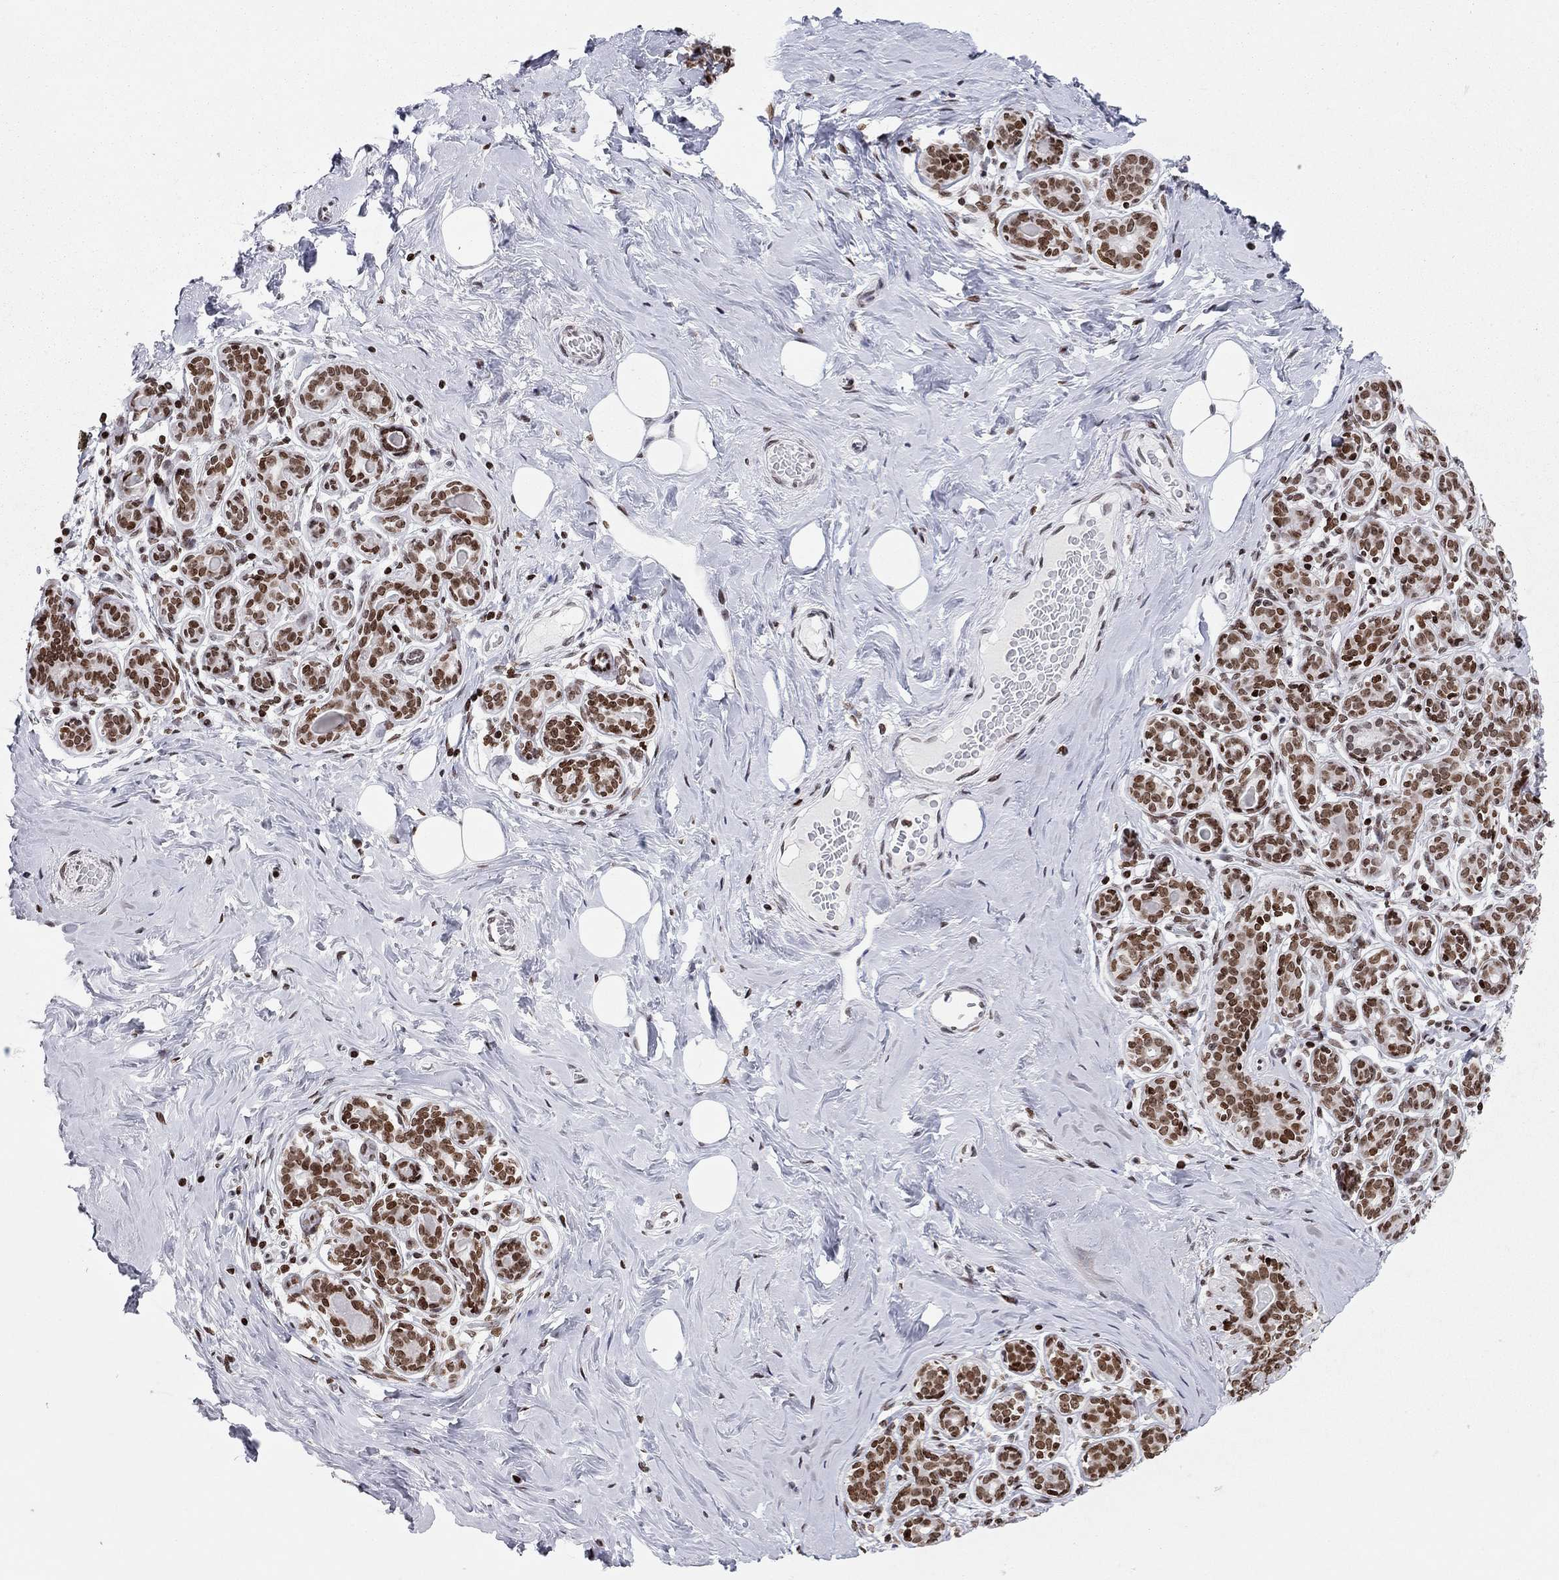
{"staining": {"intensity": "negative", "quantity": "none", "location": "none"}, "tissue": "breast", "cell_type": "Adipocytes", "image_type": "normal", "snomed": [{"axis": "morphology", "description": "Normal tissue, NOS"}, {"axis": "topography", "description": "Skin"}, {"axis": "topography", "description": "Breast"}], "caption": "Breast stained for a protein using immunohistochemistry displays no staining adipocytes.", "gene": "H2AX", "patient": {"sex": "female", "age": 43}}